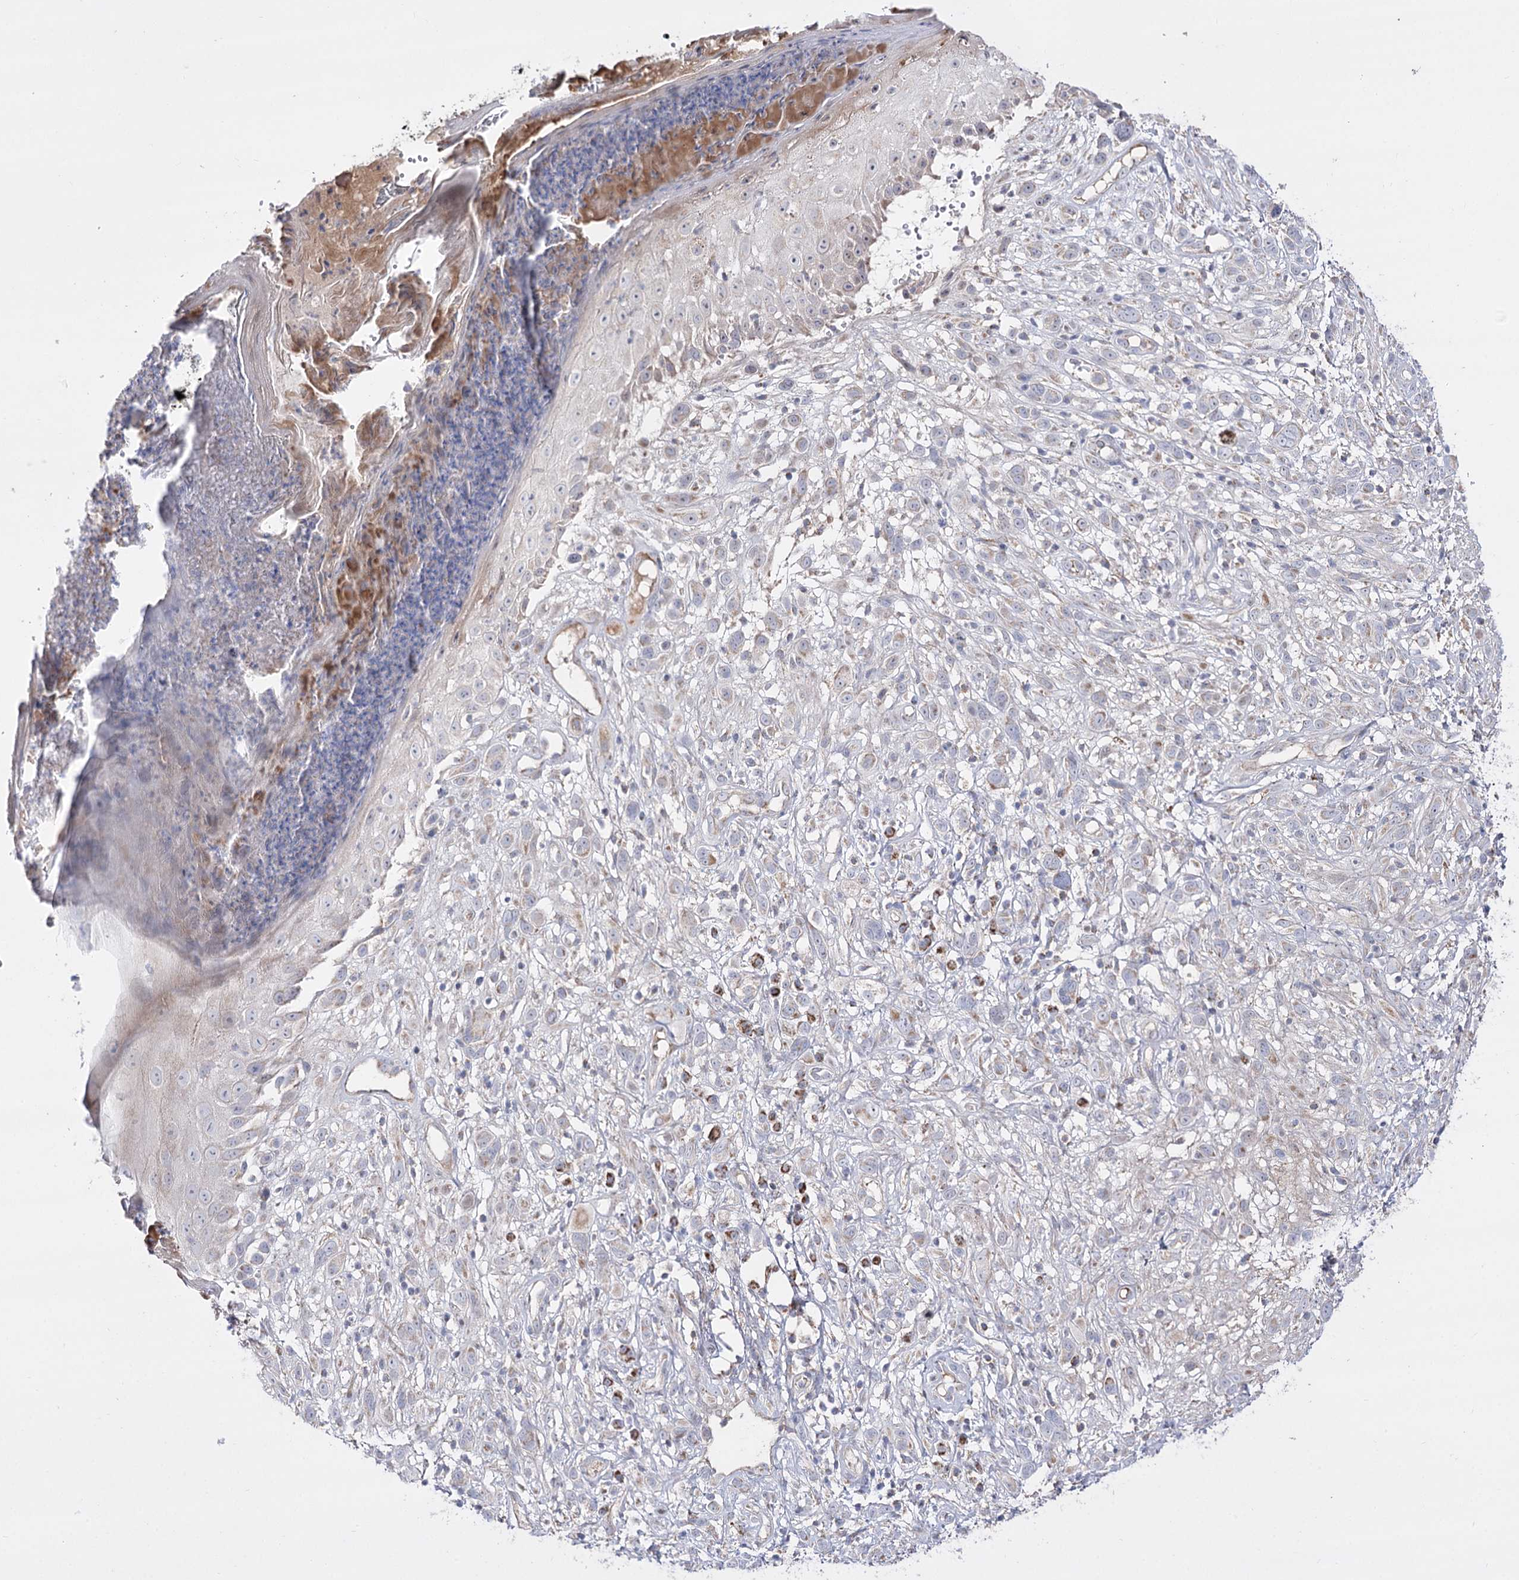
{"staining": {"intensity": "weak", "quantity": "<25%", "location": "cytoplasmic/membranous"}, "tissue": "melanoma", "cell_type": "Tumor cells", "image_type": "cancer", "snomed": [{"axis": "morphology", "description": "Malignant melanoma, NOS"}, {"axis": "topography", "description": "Skin of trunk"}], "caption": "There is no significant staining in tumor cells of malignant melanoma.", "gene": "NADK2", "patient": {"sex": "male", "age": 71}}